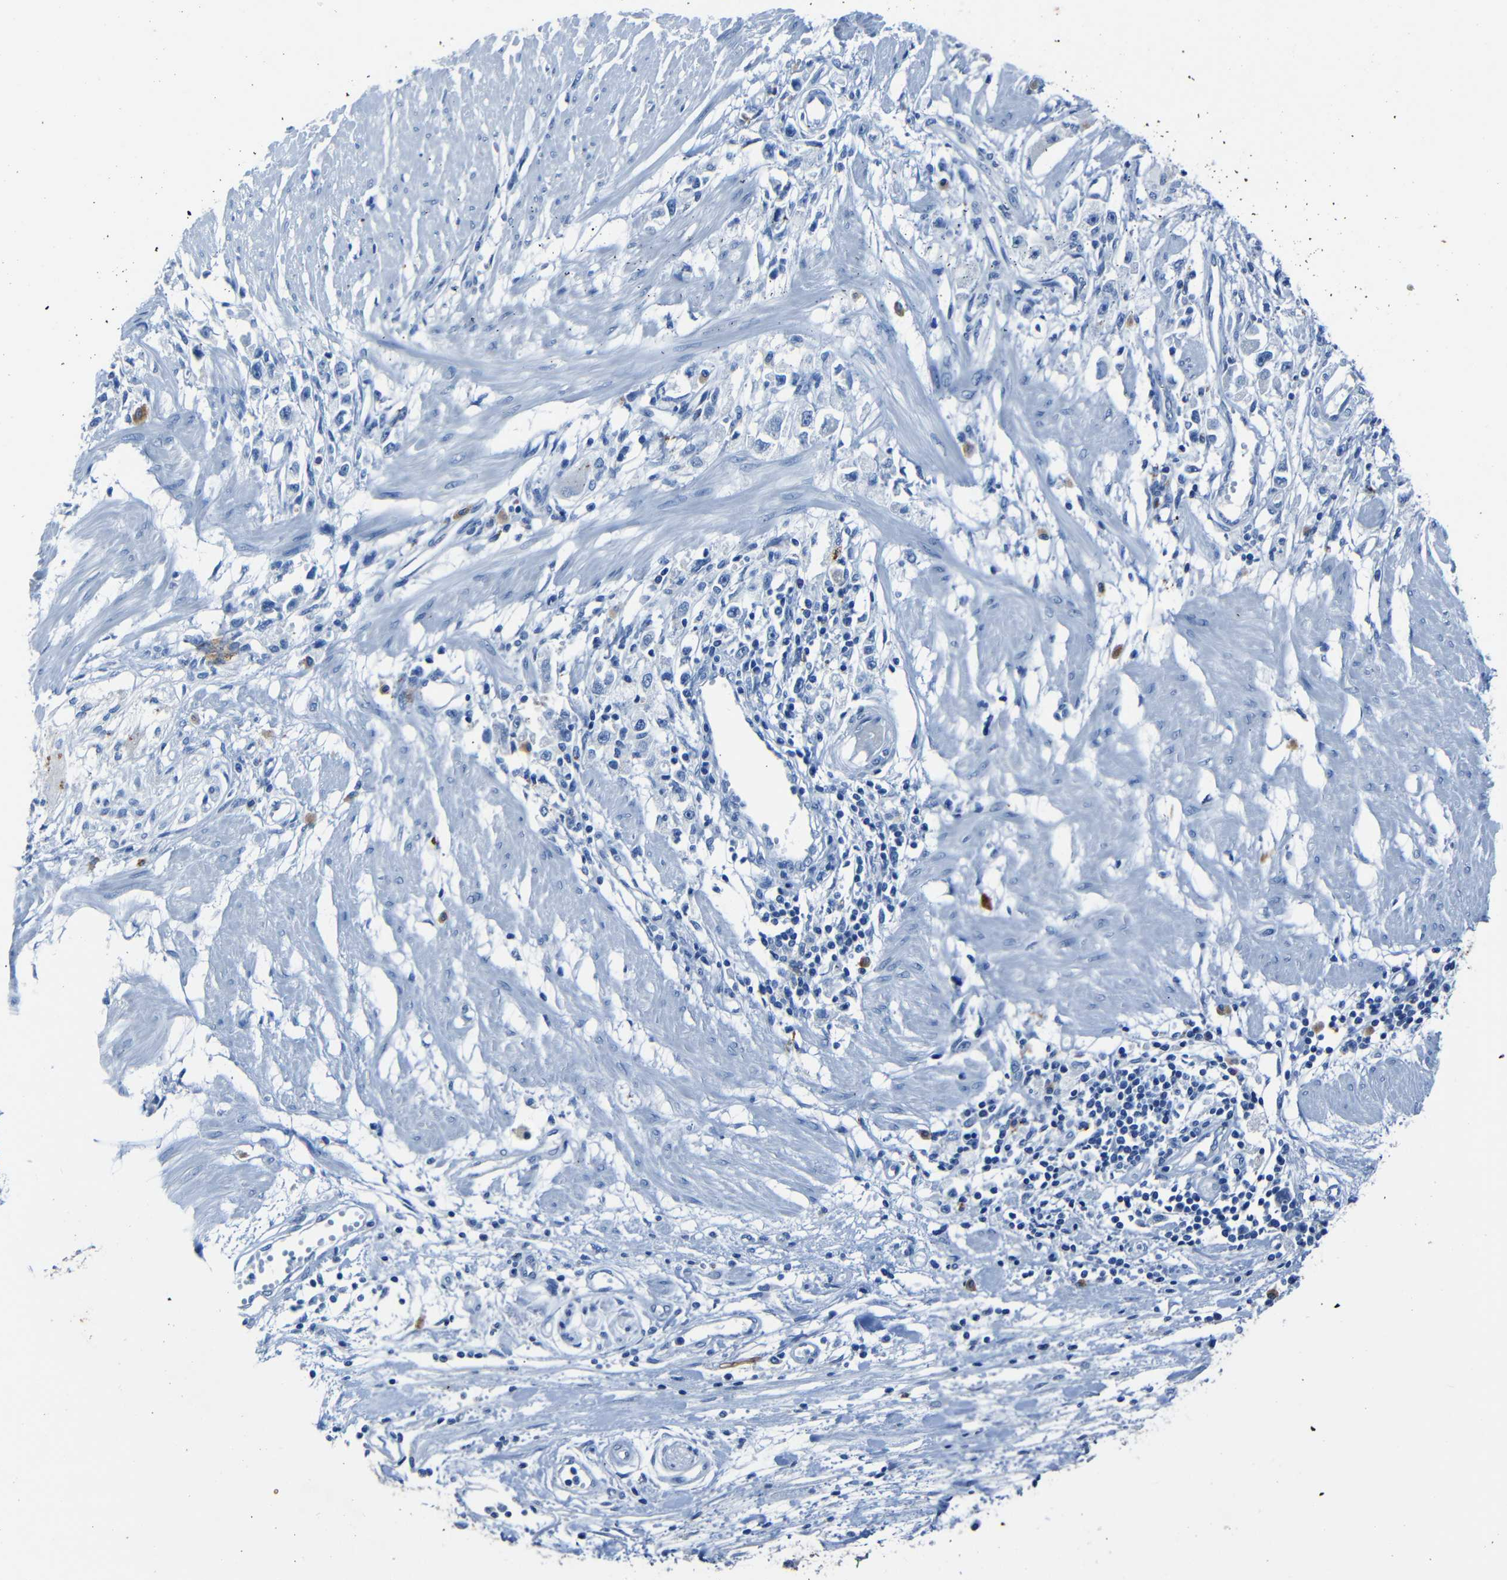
{"staining": {"intensity": "negative", "quantity": "none", "location": "none"}, "tissue": "stomach cancer", "cell_type": "Tumor cells", "image_type": "cancer", "snomed": [{"axis": "morphology", "description": "Adenocarcinoma, NOS"}, {"axis": "topography", "description": "Stomach"}], "caption": "Image shows no protein staining in tumor cells of adenocarcinoma (stomach) tissue.", "gene": "CLDN11", "patient": {"sex": "female", "age": 59}}